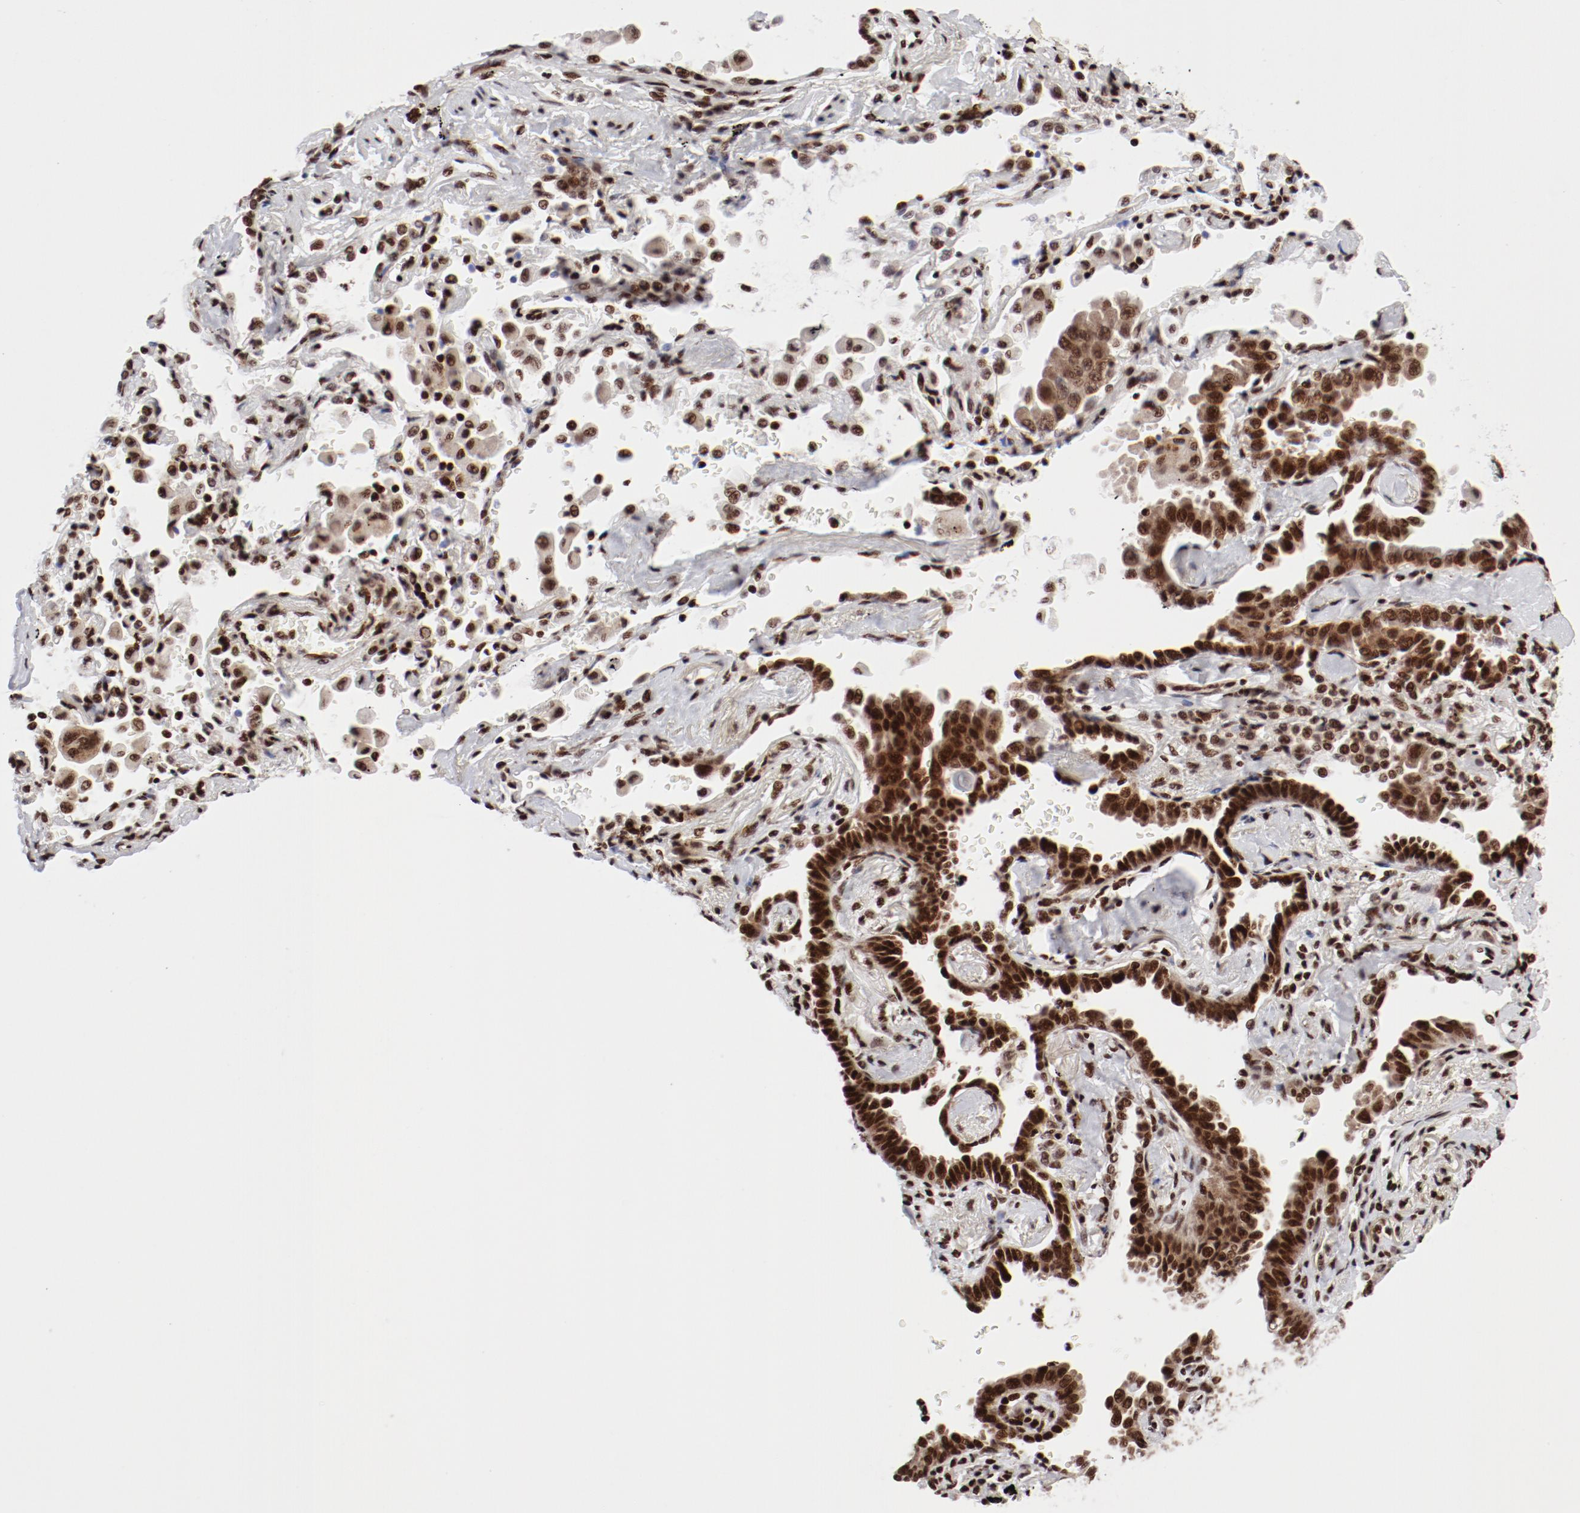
{"staining": {"intensity": "strong", "quantity": ">75%", "location": "nuclear"}, "tissue": "lung cancer", "cell_type": "Tumor cells", "image_type": "cancer", "snomed": [{"axis": "morphology", "description": "Adenocarcinoma, NOS"}, {"axis": "topography", "description": "Lung"}], "caption": "IHC (DAB (3,3'-diaminobenzidine)) staining of adenocarcinoma (lung) reveals strong nuclear protein expression in approximately >75% of tumor cells. (DAB IHC, brown staining for protein, blue staining for nuclei).", "gene": "NFYB", "patient": {"sex": "female", "age": 64}}